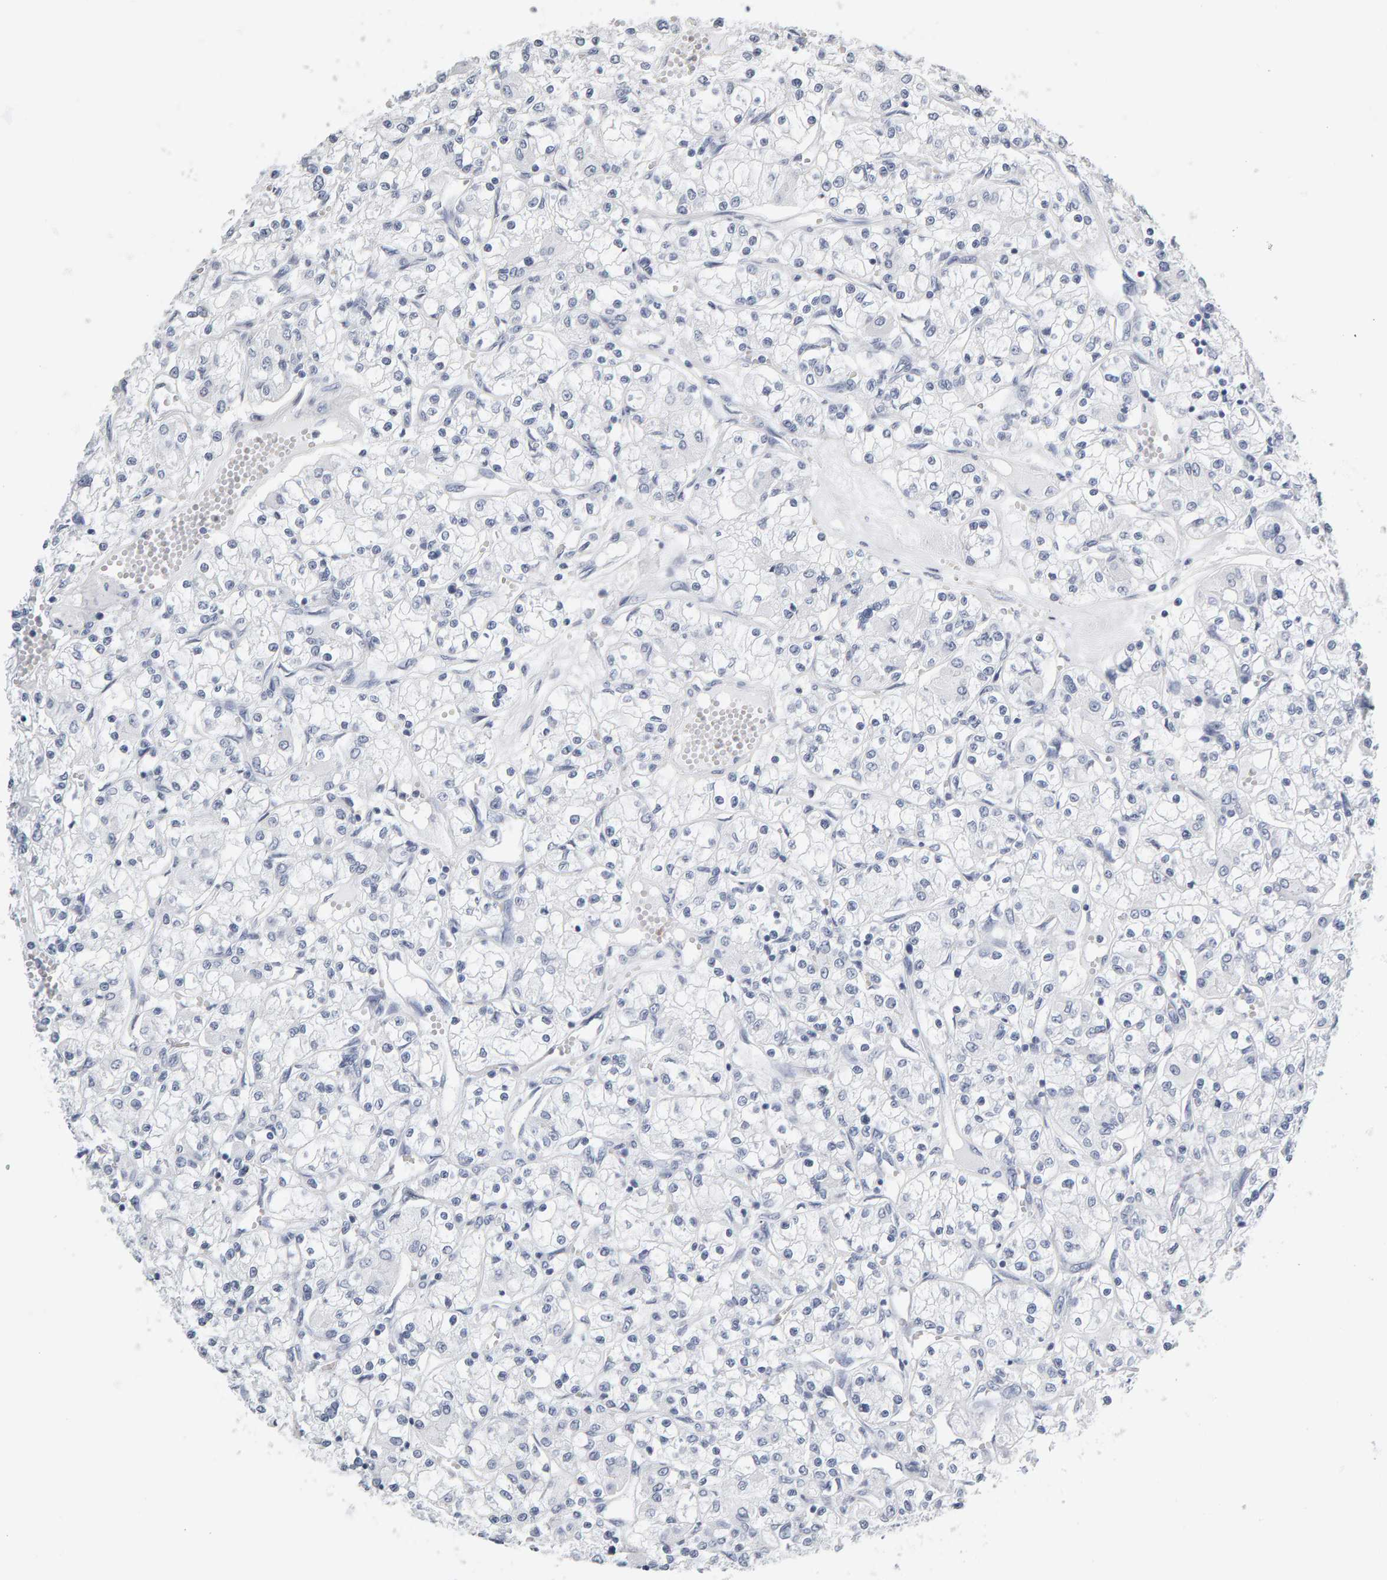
{"staining": {"intensity": "negative", "quantity": "none", "location": "none"}, "tissue": "renal cancer", "cell_type": "Tumor cells", "image_type": "cancer", "snomed": [{"axis": "morphology", "description": "Adenocarcinoma, NOS"}, {"axis": "topography", "description": "Kidney"}], "caption": "Immunohistochemistry (IHC) of renal cancer exhibits no expression in tumor cells.", "gene": "SPACA3", "patient": {"sex": "female", "age": 59}}